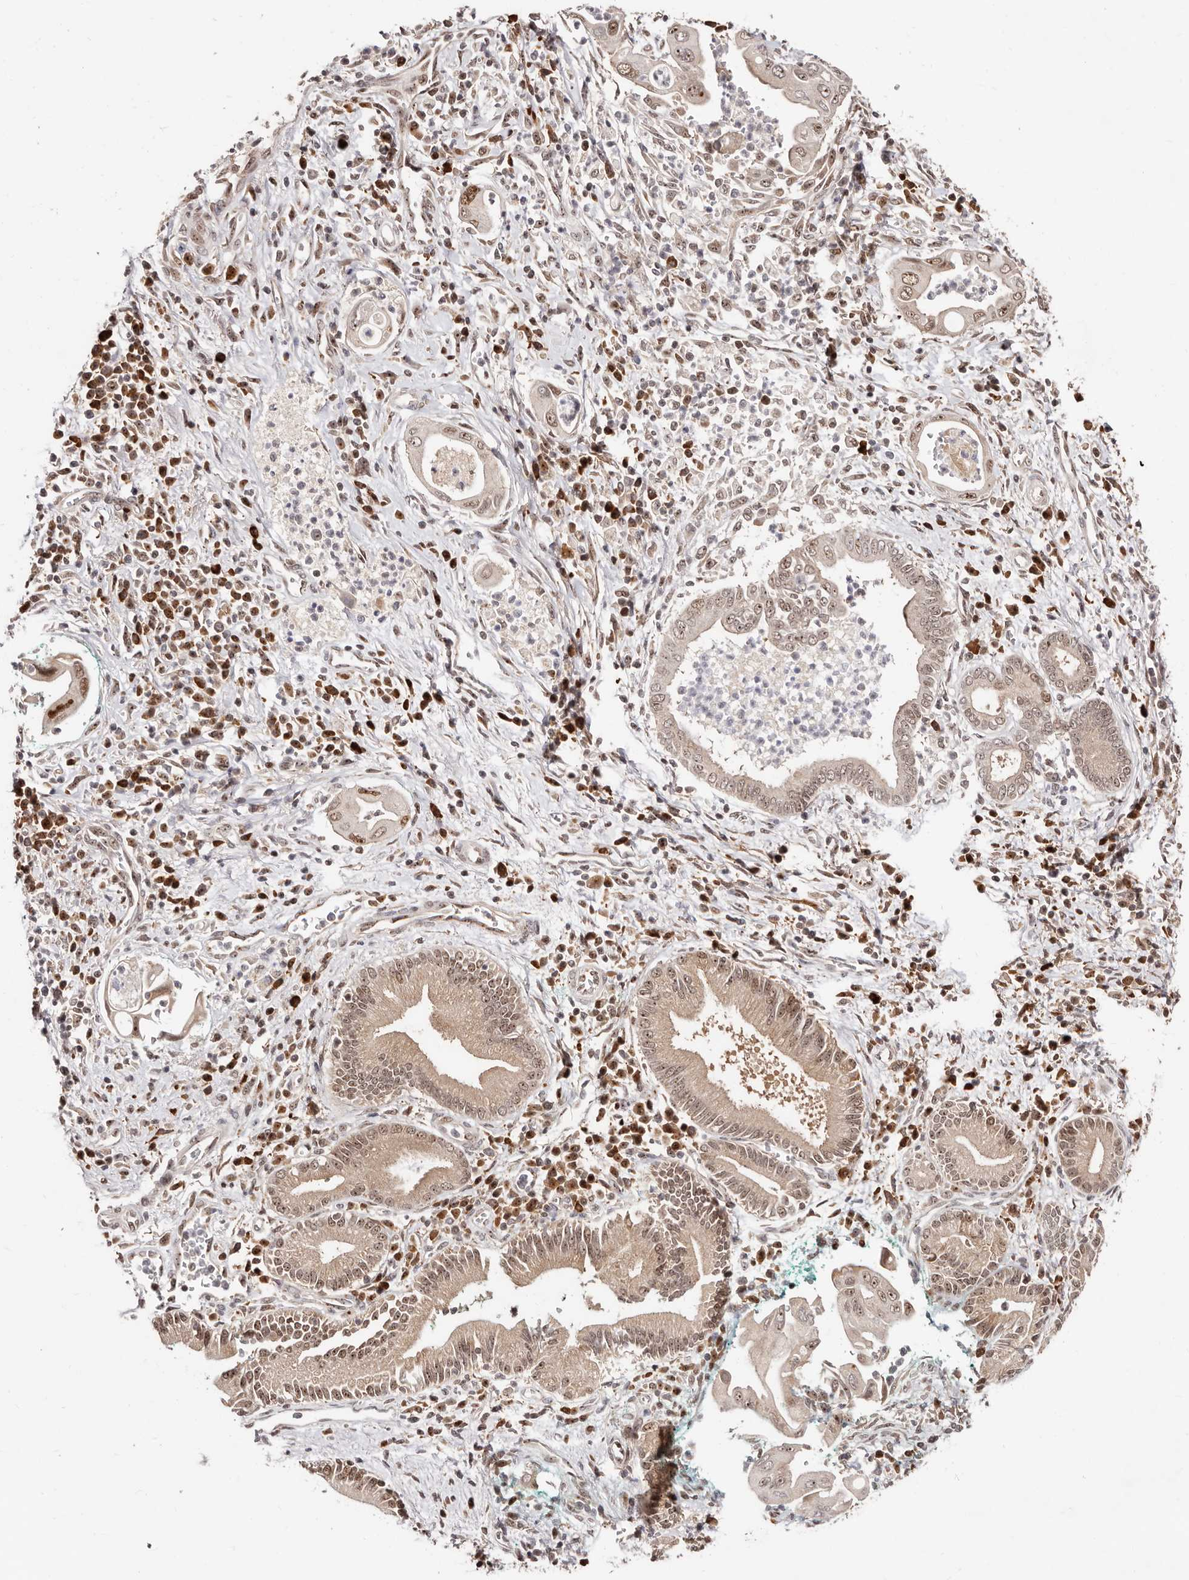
{"staining": {"intensity": "moderate", "quantity": ">75%", "location": "nuclear"}, "tissue": "pancreatic cancer", "cell_type": "Tumor cells", "image_type": "cancer", "snomed": [{"axis": "morphology", "description": "Adenocarcinoma, NOS"}, {"axis": "topography", "description": "Pancreas"}], "caption": "This photomicrograph shows immunohistochemistry staining of pancreatic cancer, with medium moderate nuclear positivity in about >75% of tumor cells.", "gene": "APOL6", "patient": {"sex": "male", "age": 78}}